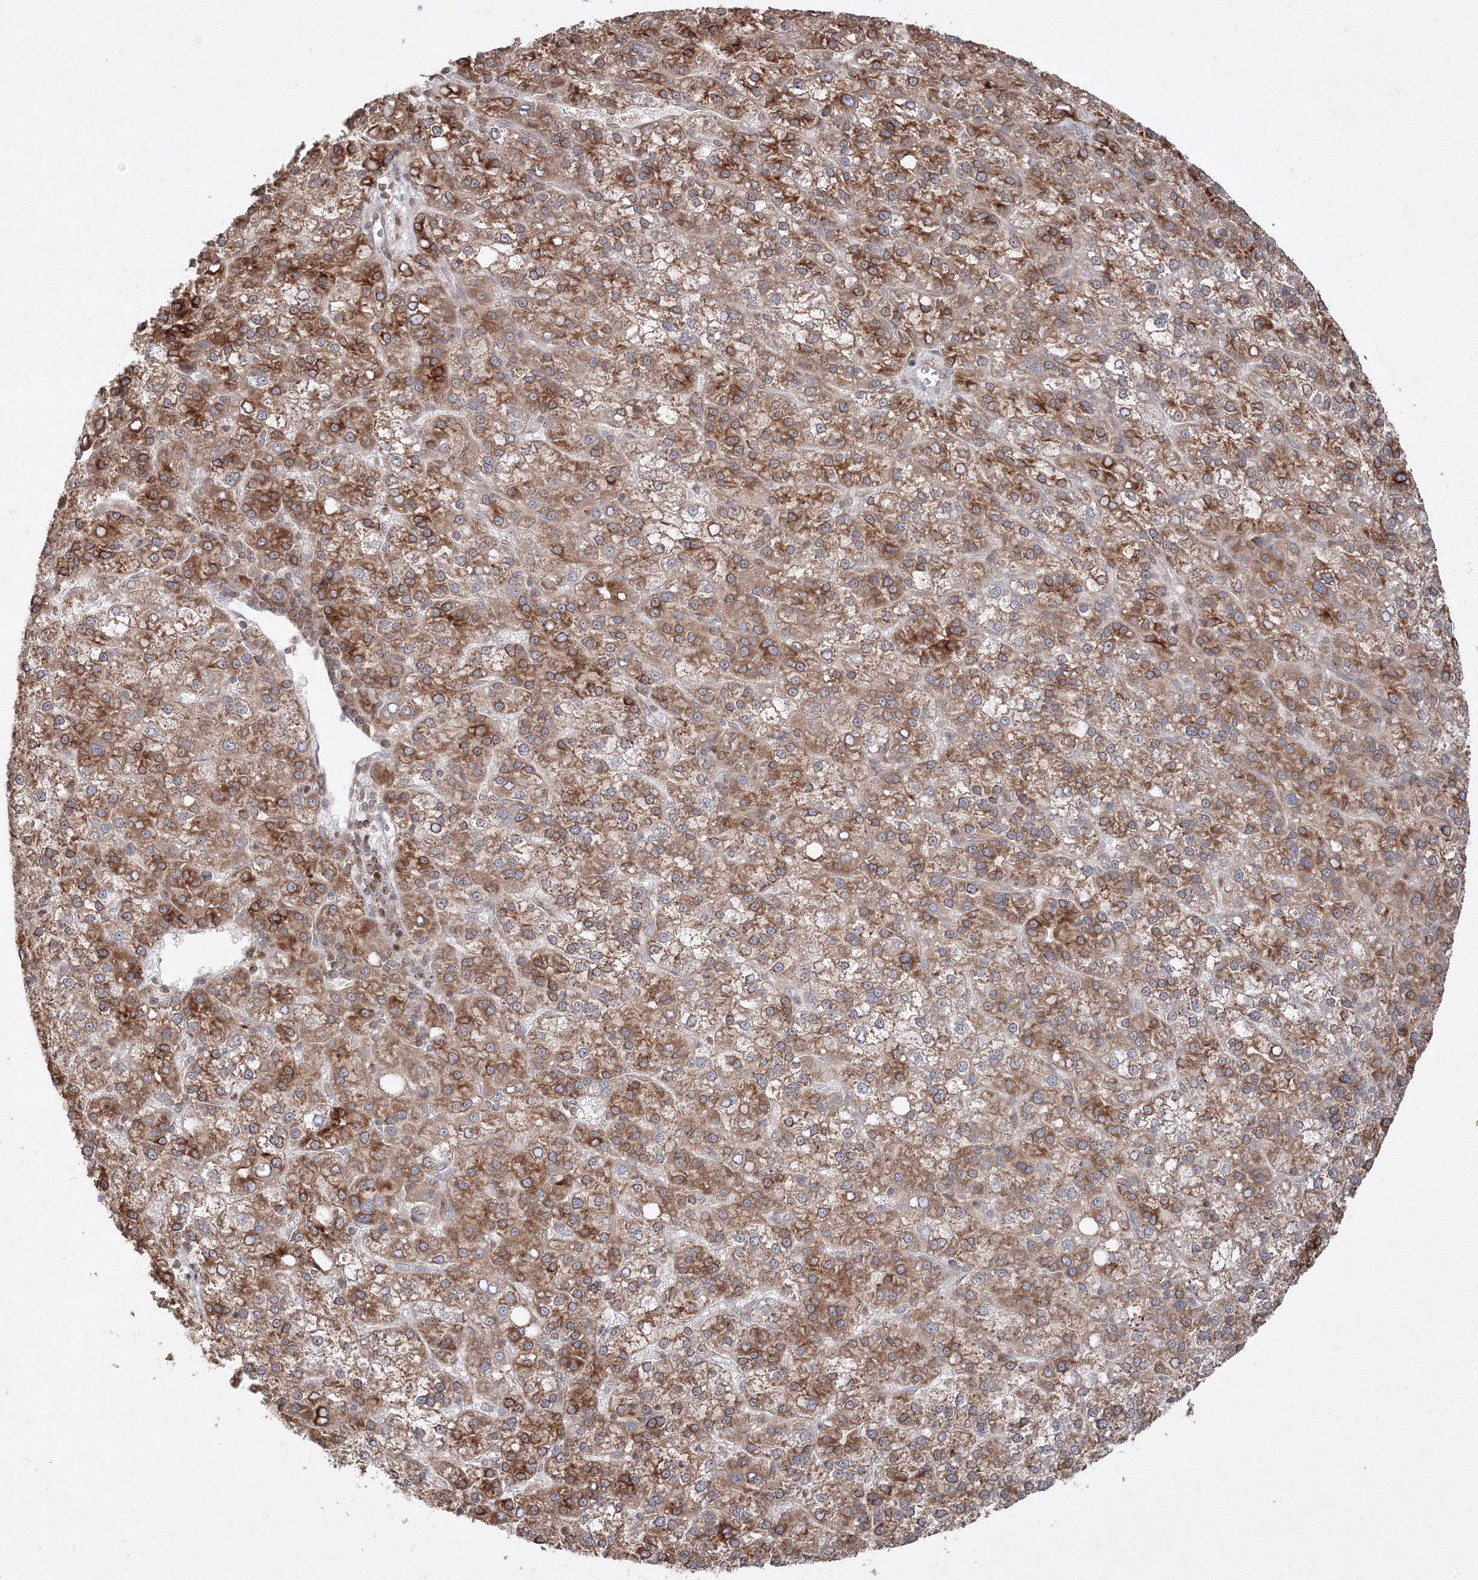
{"staining": {"intensity": "moderate", "quantity": ">75%", "location": "cytoplasmic/membranous"}, "tissue": "liver cancer", "cell_type": "Tumor cells", "image_type": "cancer", "snomed": [{"axis": "morphology", "description": "Carcinoma, Hepatocellular, NOS"}, {"axis": "topography", "description": "Liver"}], "caption": "Immunohistochemical staining of liver cancer (hepatocellular carcinoma) demonstrates medium levels of moderate cytoplasmic/membranous staining in about >75% of tumor cells. The staining is performed using DAB (3,3'-diaminobenzidine) brown chromogen to label protein expression. The nuclei are counter-stained blue using hematoxylin.", "gene": "TMEM50B", "patient": {"sex": "female", "age": 58}}